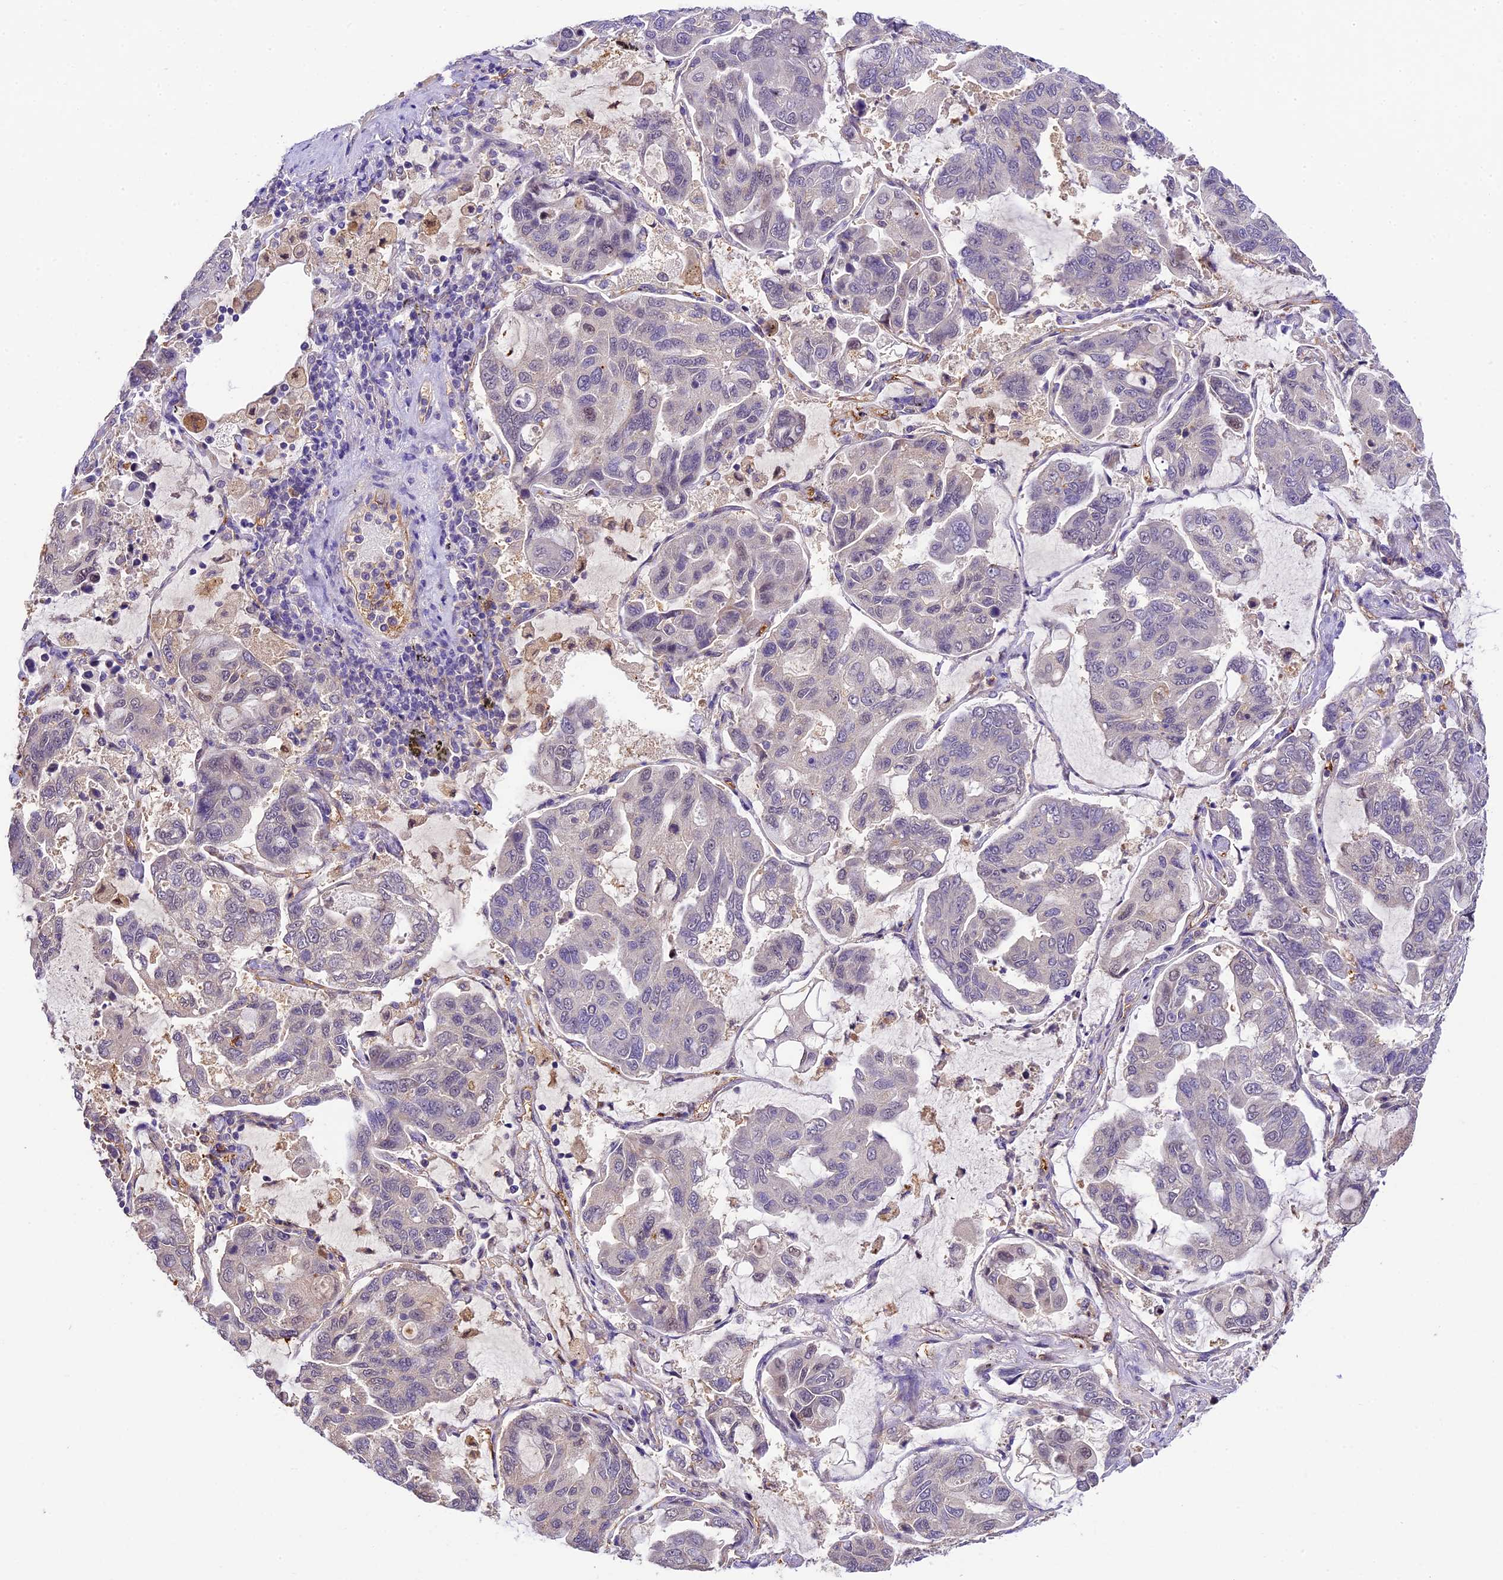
{"staining": {"intensity": "negative", "quantity": "none", "location": "none"}, "tissue": "lung cancer", "cell_type": "Tumor cells", "image_type": "cancer", "snomed": [{"axis": "morphology", "description": "Adenocarcinoma, NOS"}, {"axis": "topography", "description": "Lung"}], "caption": "Immunohistochemistry micrograph of neoplastic tissue: human lung adenocarcinoma stained with DAB displays no significant protein expression in tumor cells.", "gene": "NEK8", "patient": {"sex": "male", "age": 64}}